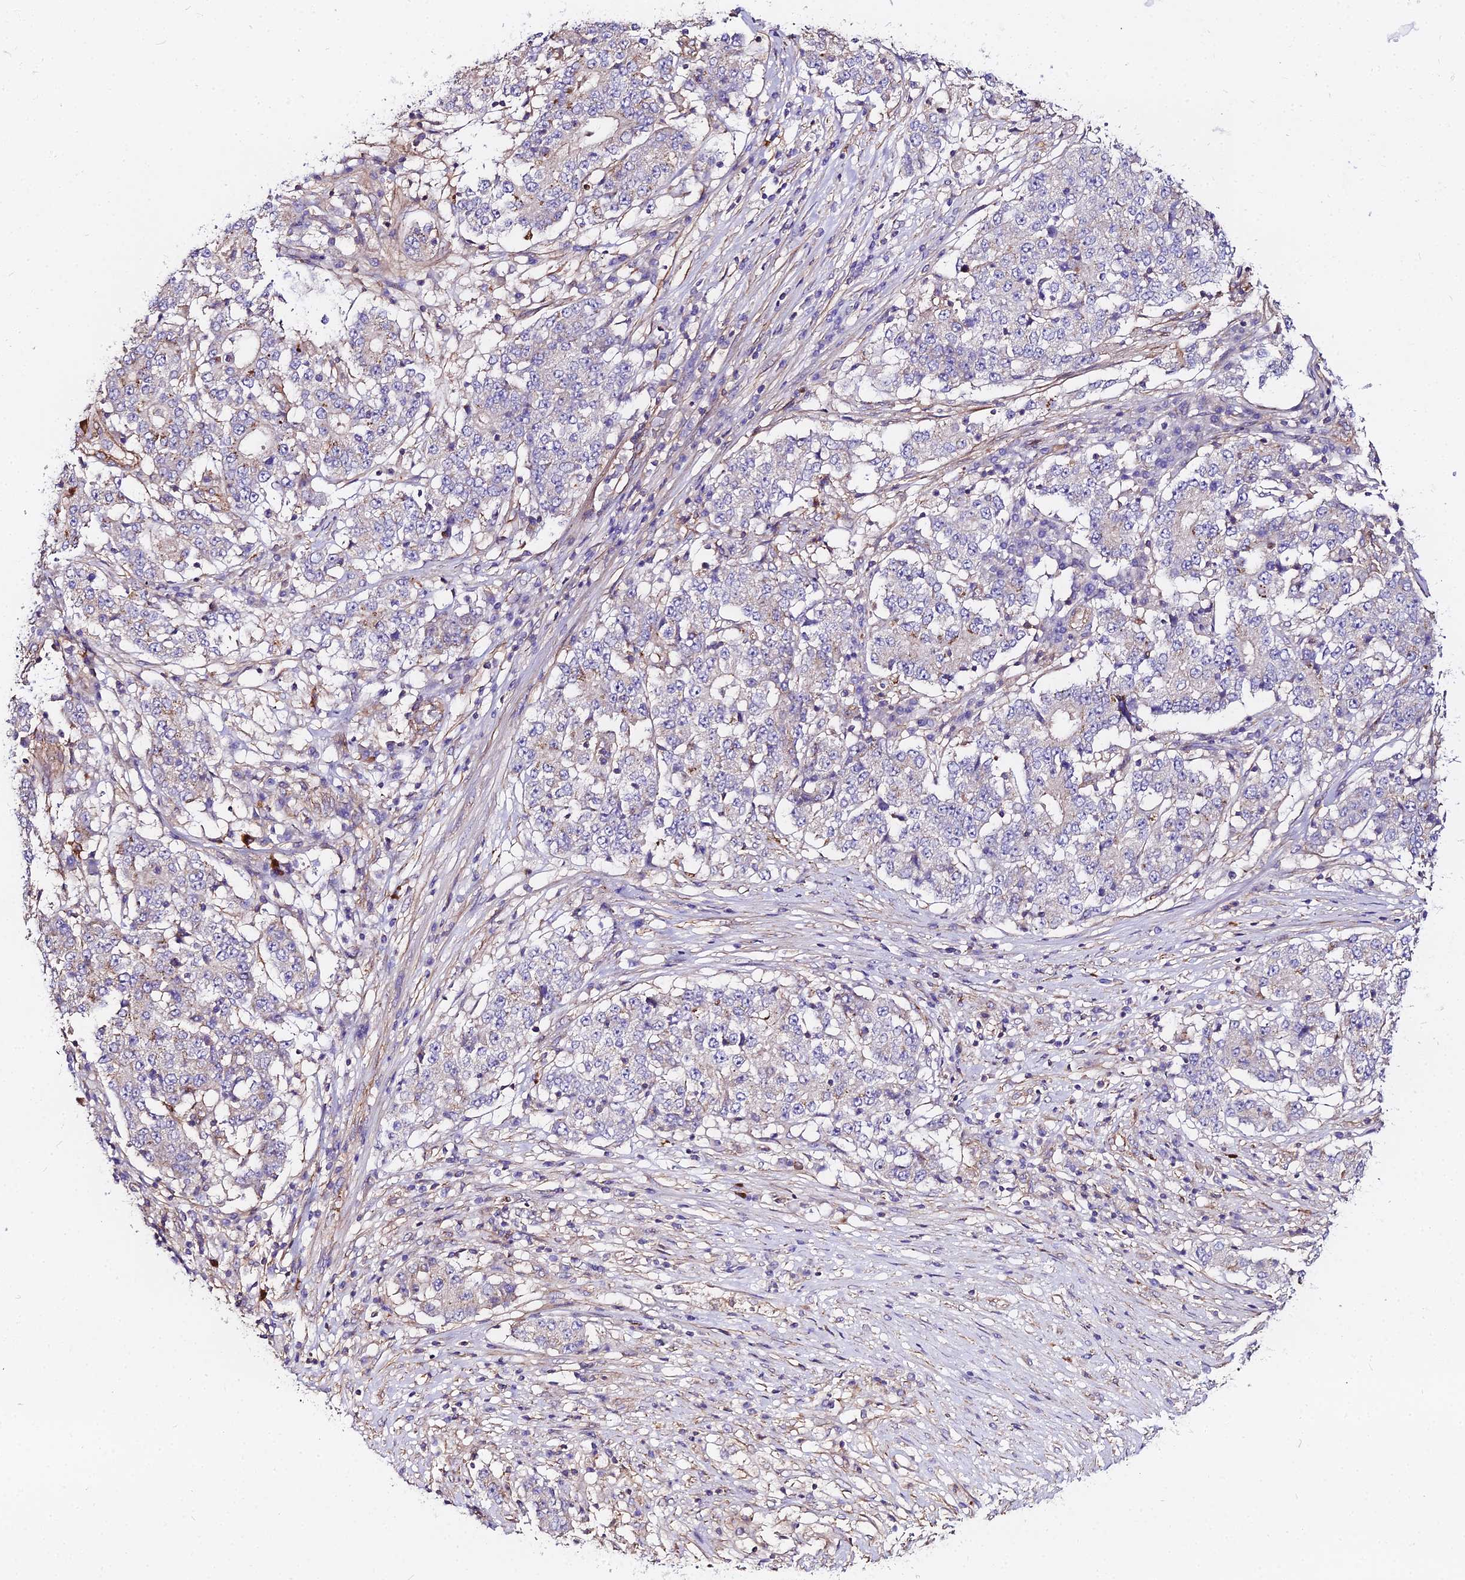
{"staining": {"intensity": "negative", "quantity": "none", "location": "none"}, "tissue": "stomach cancer", "cell_type": "Tumor cells", "image_type": "cancer", "snomed": [{"axis": "morphology", "description": "Adenocarcinoma, NOS"}, {"axis": "topography", "description": "Stomach"}], "caption": "Adenocarcinoma (stomach) stained for a protein using IHC demonstrates no expression tumor cells.", "gene": "GLYAT", "patient": {"sex": "male", "age": 59}}